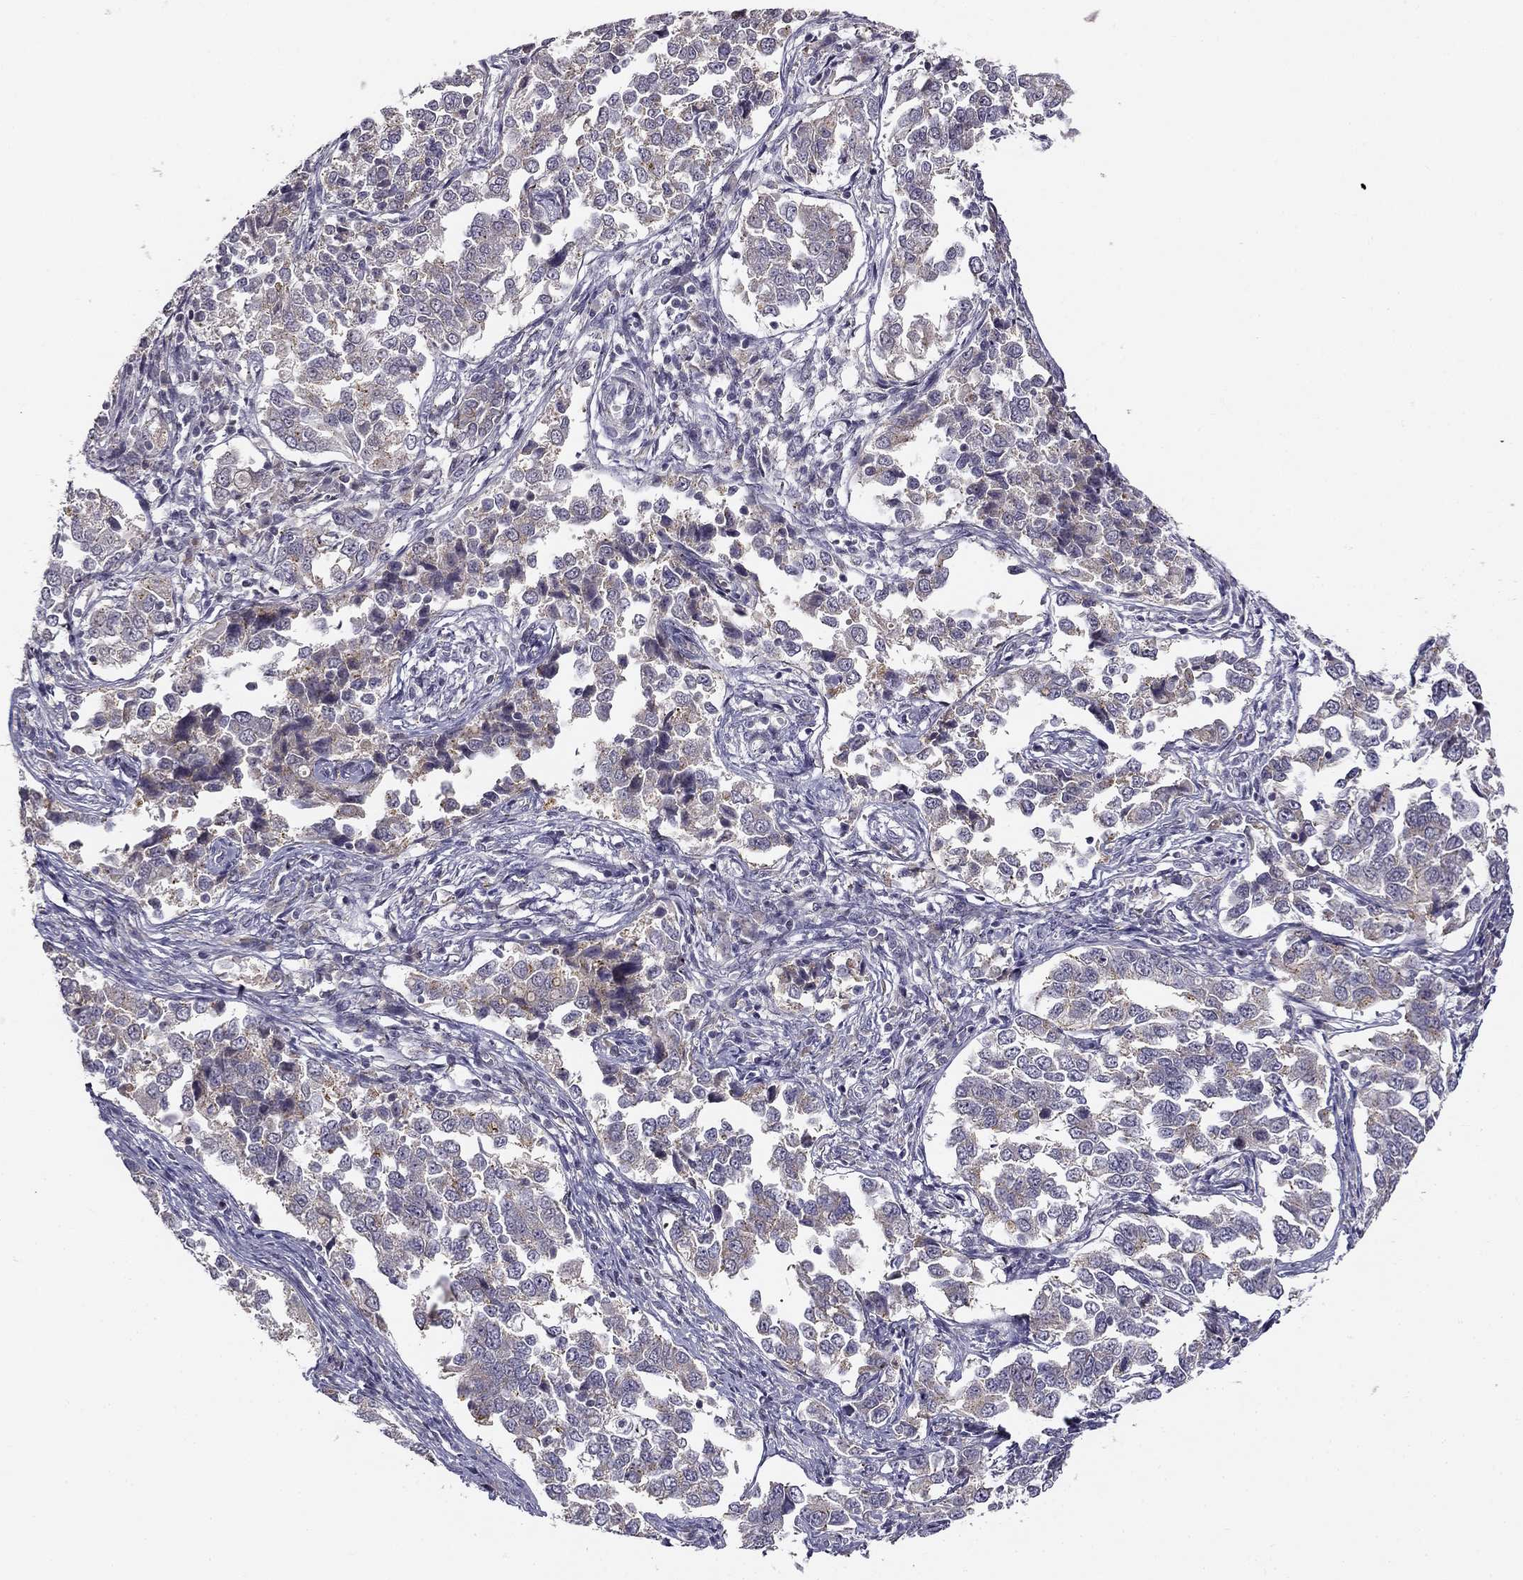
{"staining": {"intensity": "weak", "quantity": "<25%", "location": "cytoplasmic/membranous"}, "tissue": "endometrial cancer", "cell_type": "Tumor cells", "image_type": "cancer", "snomed": [{"axis": "morphology", "description": "Adenocarcinoma, NOS"}, {"axis": "topography", "description": "Endometrium"}], "caption": "Endometrial adenocarcinoma was stained to show a protein in brown. There is no significant expression in tumor cells.", "gene": "CNR1", "patient": {"sex": "female", "age": 43}}